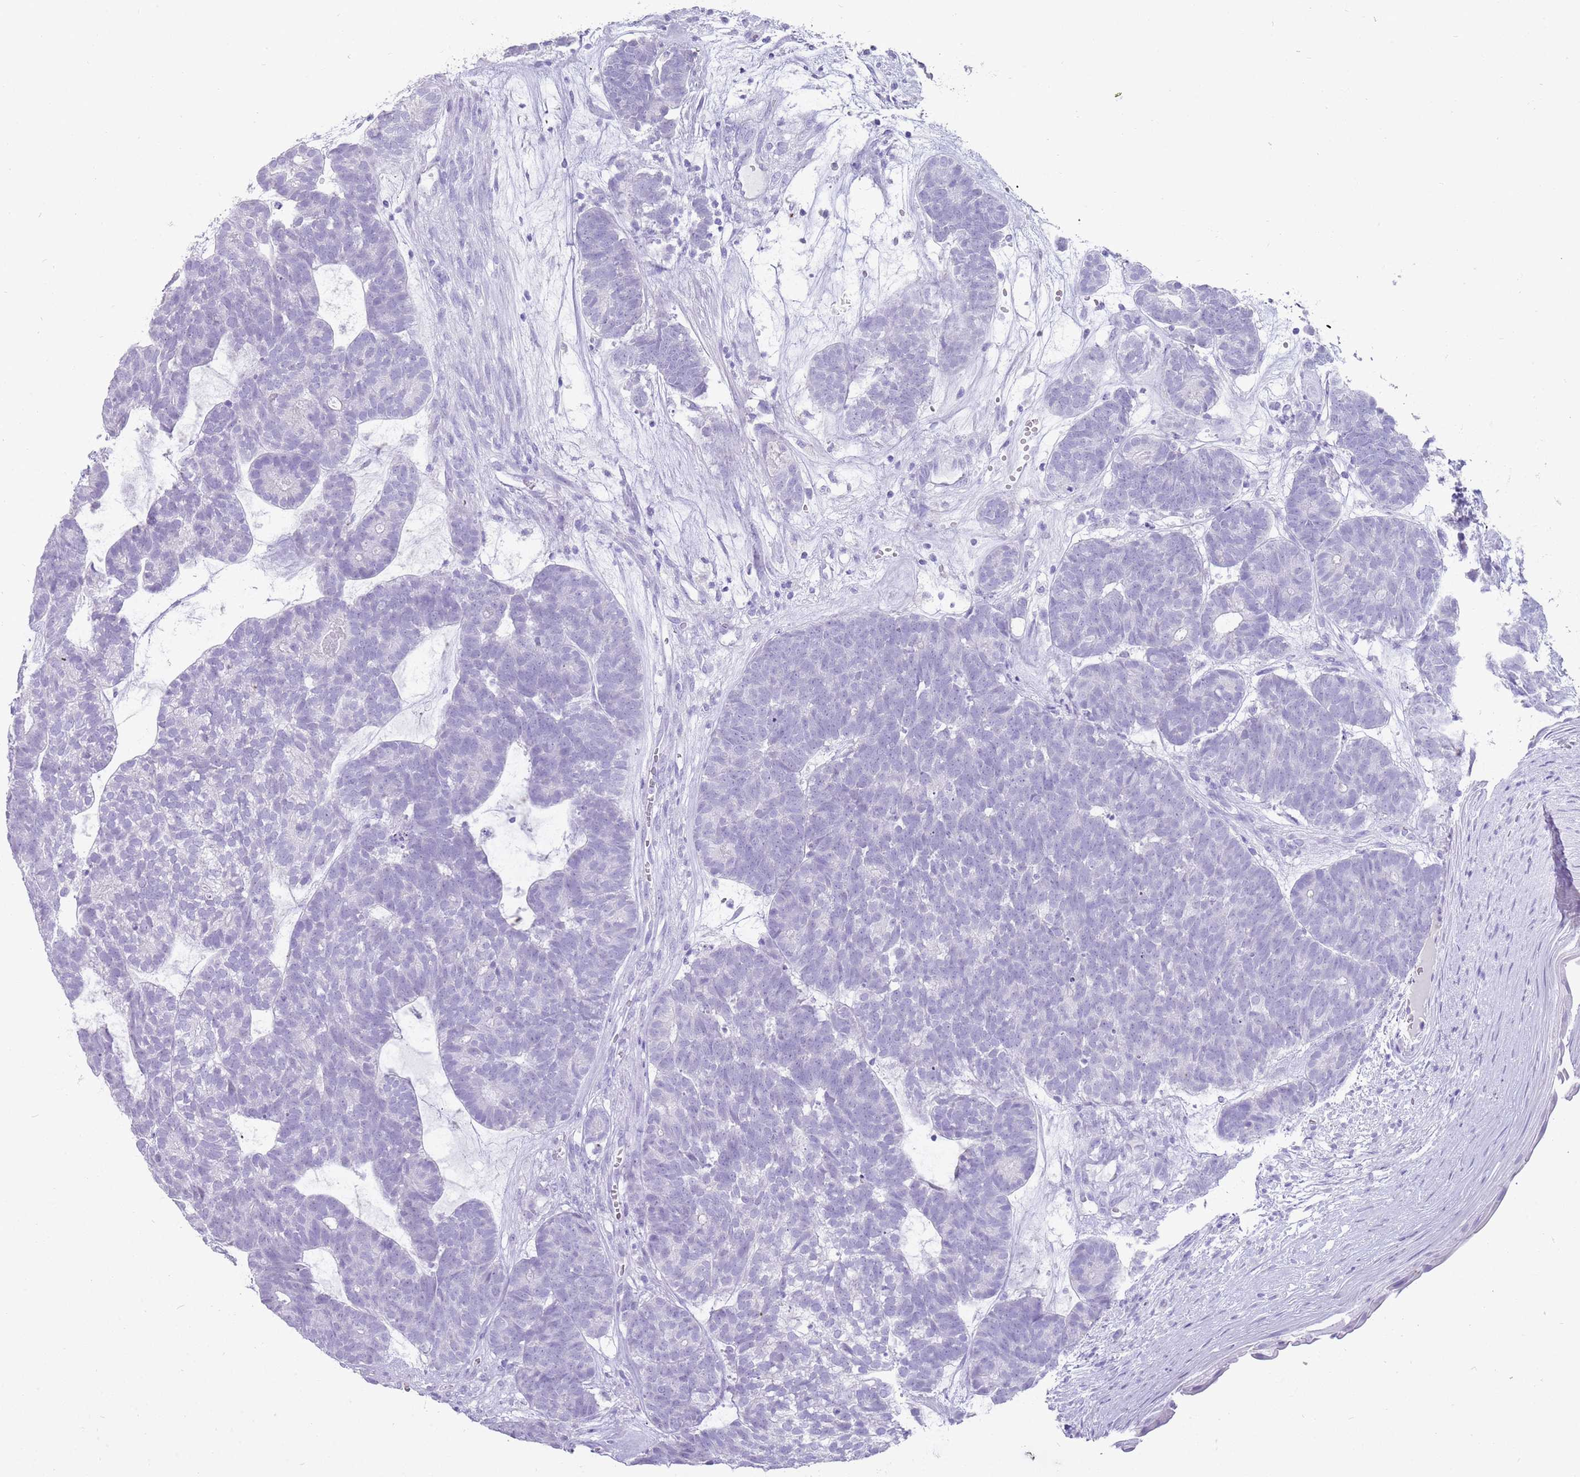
{"staining": {"intensity": "negative", "quantity": "none", "location": "none"}, "tissue": "head and neck cancer", "cell_type": "Tumor cells", "image_type": "cancer", "snomed": [{"axis": "morphology", "description": "Adenocarcinoma, NOS"}, {"axis": "topography", "description": "Head-Neck"}], "caption": "Immunohistochemistry micrograph of human head and neck cancer (adenocarcinoma) stained for a protein (brown), which displays no expression in tumor cells.", "gene": "NBPF3", "patient": {"sex": "female", "age": 81}}